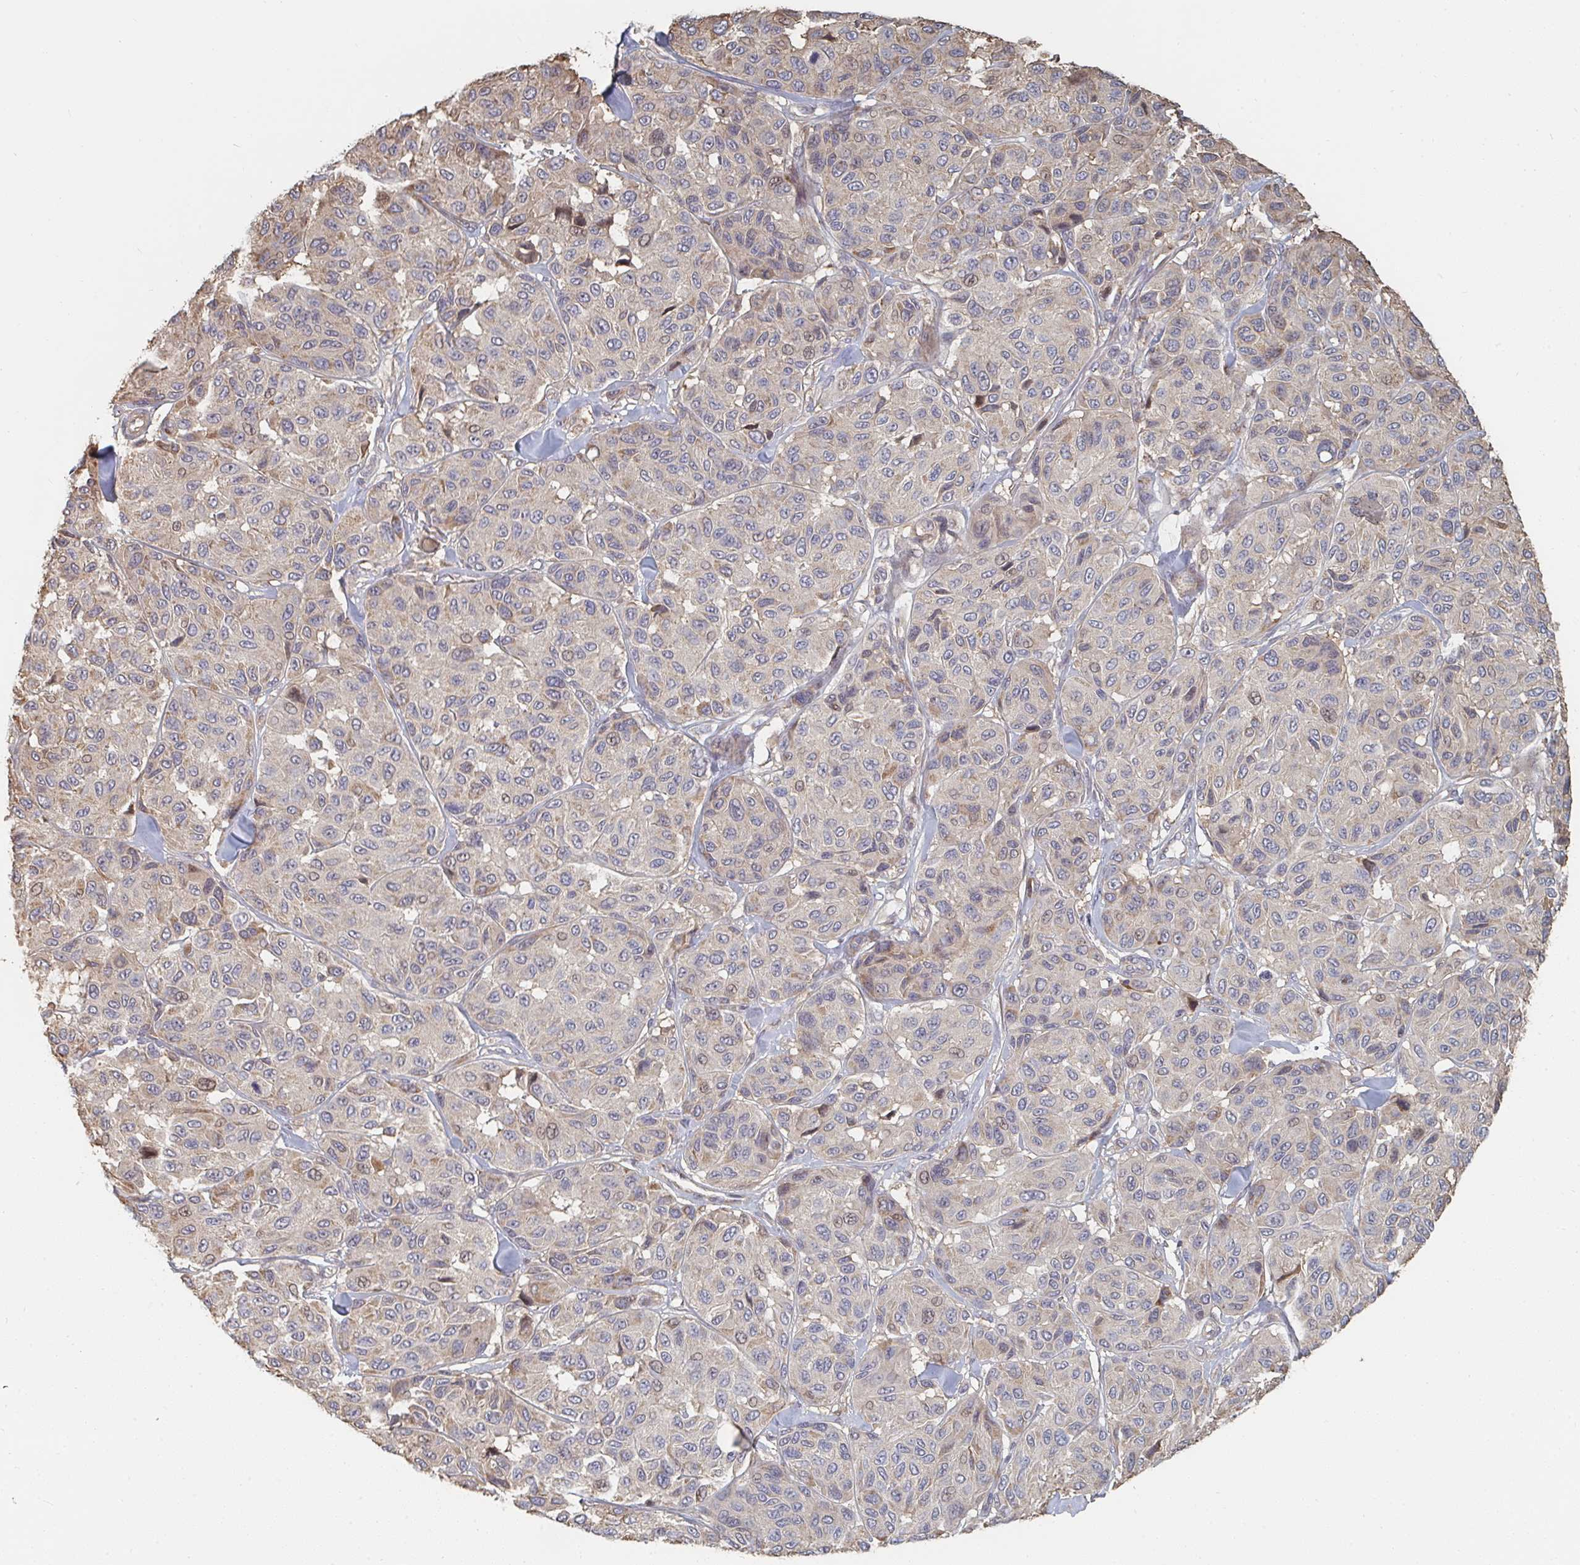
{"staining": {"intensity": "weak", "quantity": "<25%", "location": "cytoplasmic/membranous"}, "tissue": "melanoma", "cell_type": "Tumor cells", "image_type": "cancer", "snomed": [{"axis": "morphology", "description": "Malignant melanoma, NOS"}, {"axis": "topography", "description": "Skin"}], "caption": "Human malignant melanoma stained for a protein using IHC demonstrates no positivity in tumor cells.", "gene": "PTEN", "patient": {"sex": "female", "age": 66}}